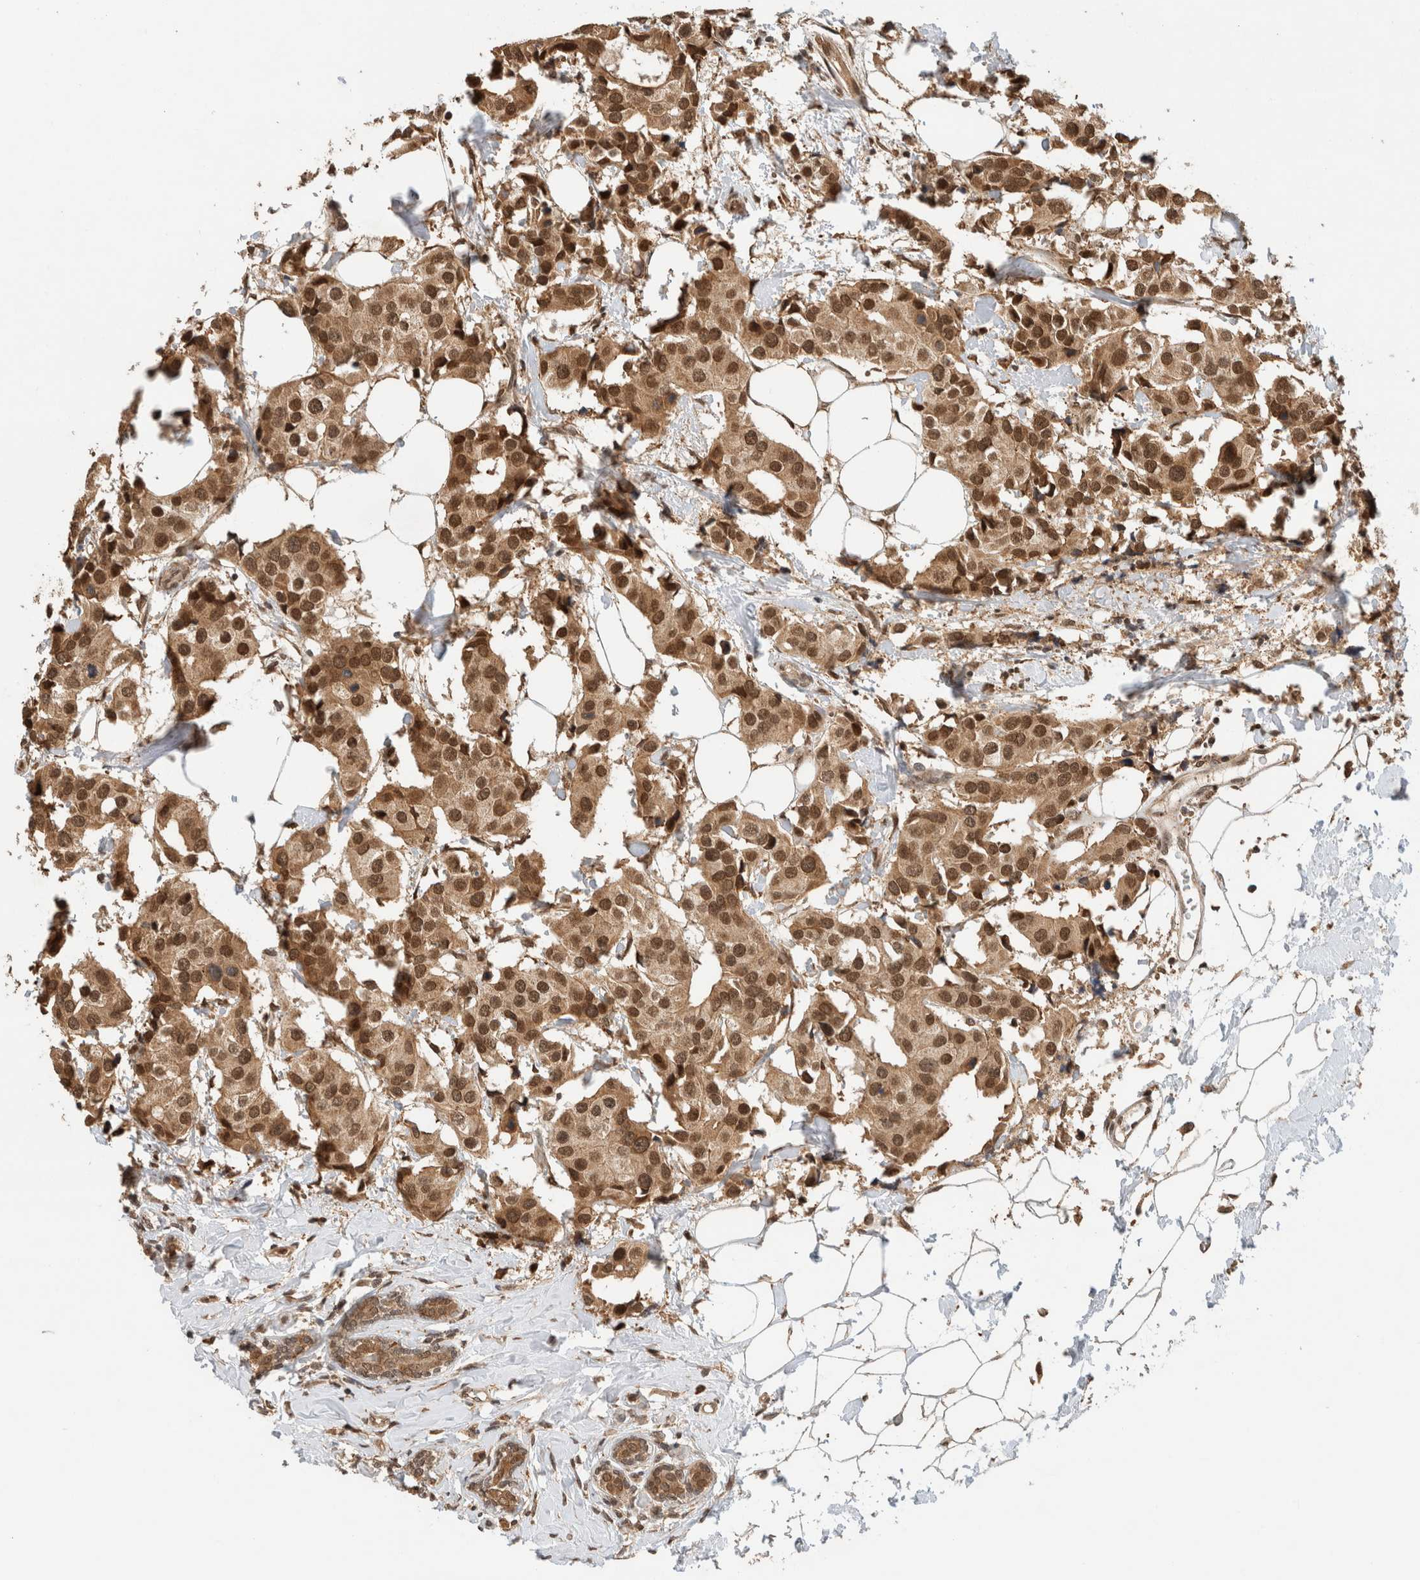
{"staining": {"intensity": "moderate", "quantity": ">75%", "location": "cytoplasmic/membranous,nuclear"}, "tissue": "breast cancer", "cell_type": "Tumor cells", "image_type": "cancer", "snomed": [{"axis": "morphology", "description": "Normal tissue, NOS"}, {"axis": "morphology", "description": "Duct carcinoma"}, {"axis": "topography", "description": "Breast"}], "caption": "Invasive ductal carcinoma (breast) tissue demonstrates moderate cytoplasmic/membranous and nuclear positivity in about >75% of tumor cells, visualized by immunohistochemistry.", "gene": "C1orf21", "patient": {"sex": "female", "age": 39}}